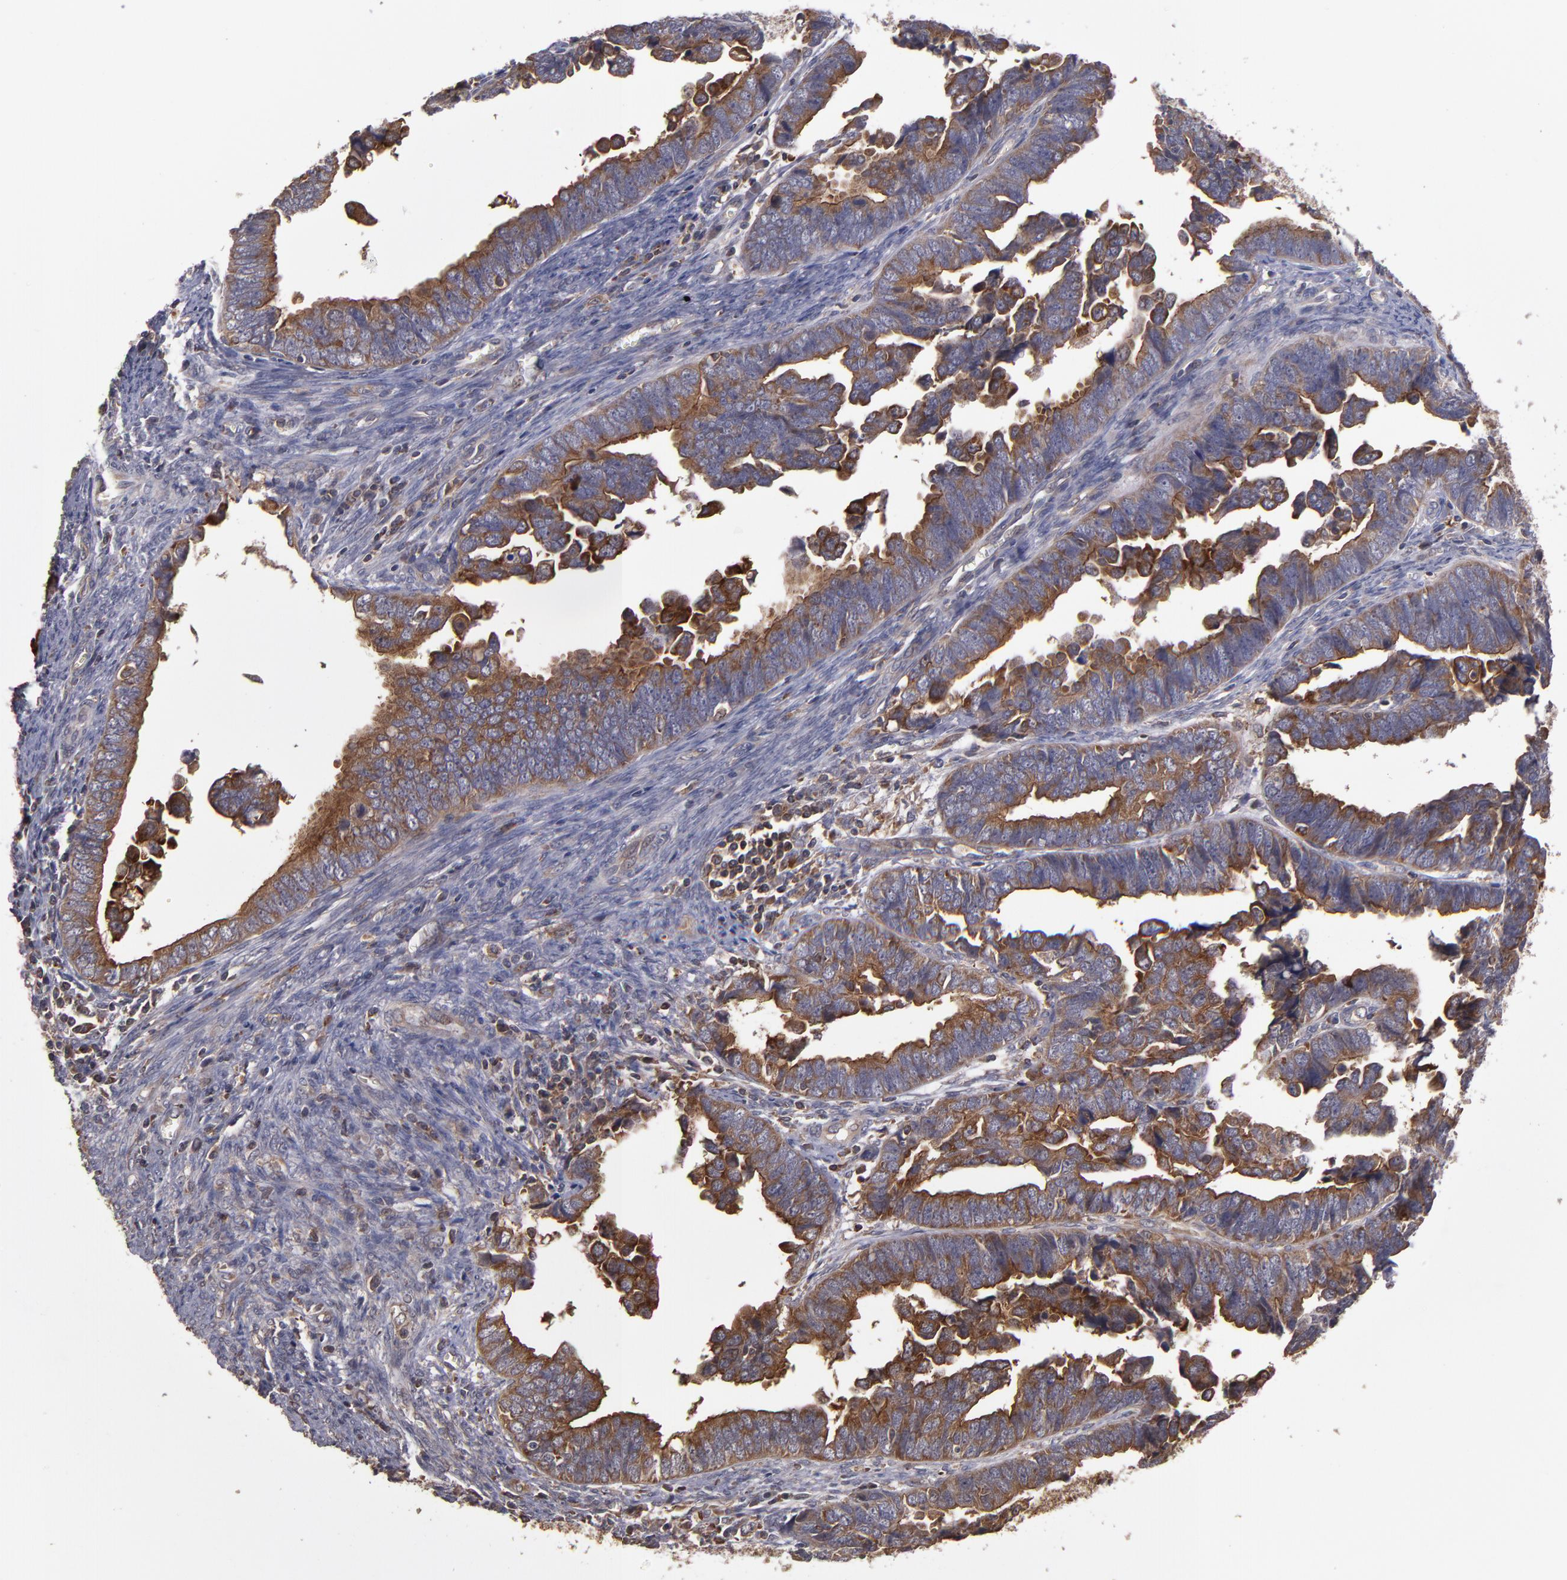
{"staining": {"intensity": "strong", "quantity": ">75%", "location": "cytoplasmic/membranous"}, "tissue": "endometrial cancer", "cell_type": "Tumor cells", "image_type": "cancer", "snomed": [{"axis": "morphology", "description": "Adenocarcinoma, NOS"}, {"axis": "topography", "description": "Endometrium"}], "caption": "There is high levels of strong cytoplasmic/membranous positivity in tumor cells of endometrial cancer (adenocarcinoma), as demonstrated by immunohistochemical staining (brown color).", "gene": "NF2", "patient": {"sex": "female", "age": 75}}